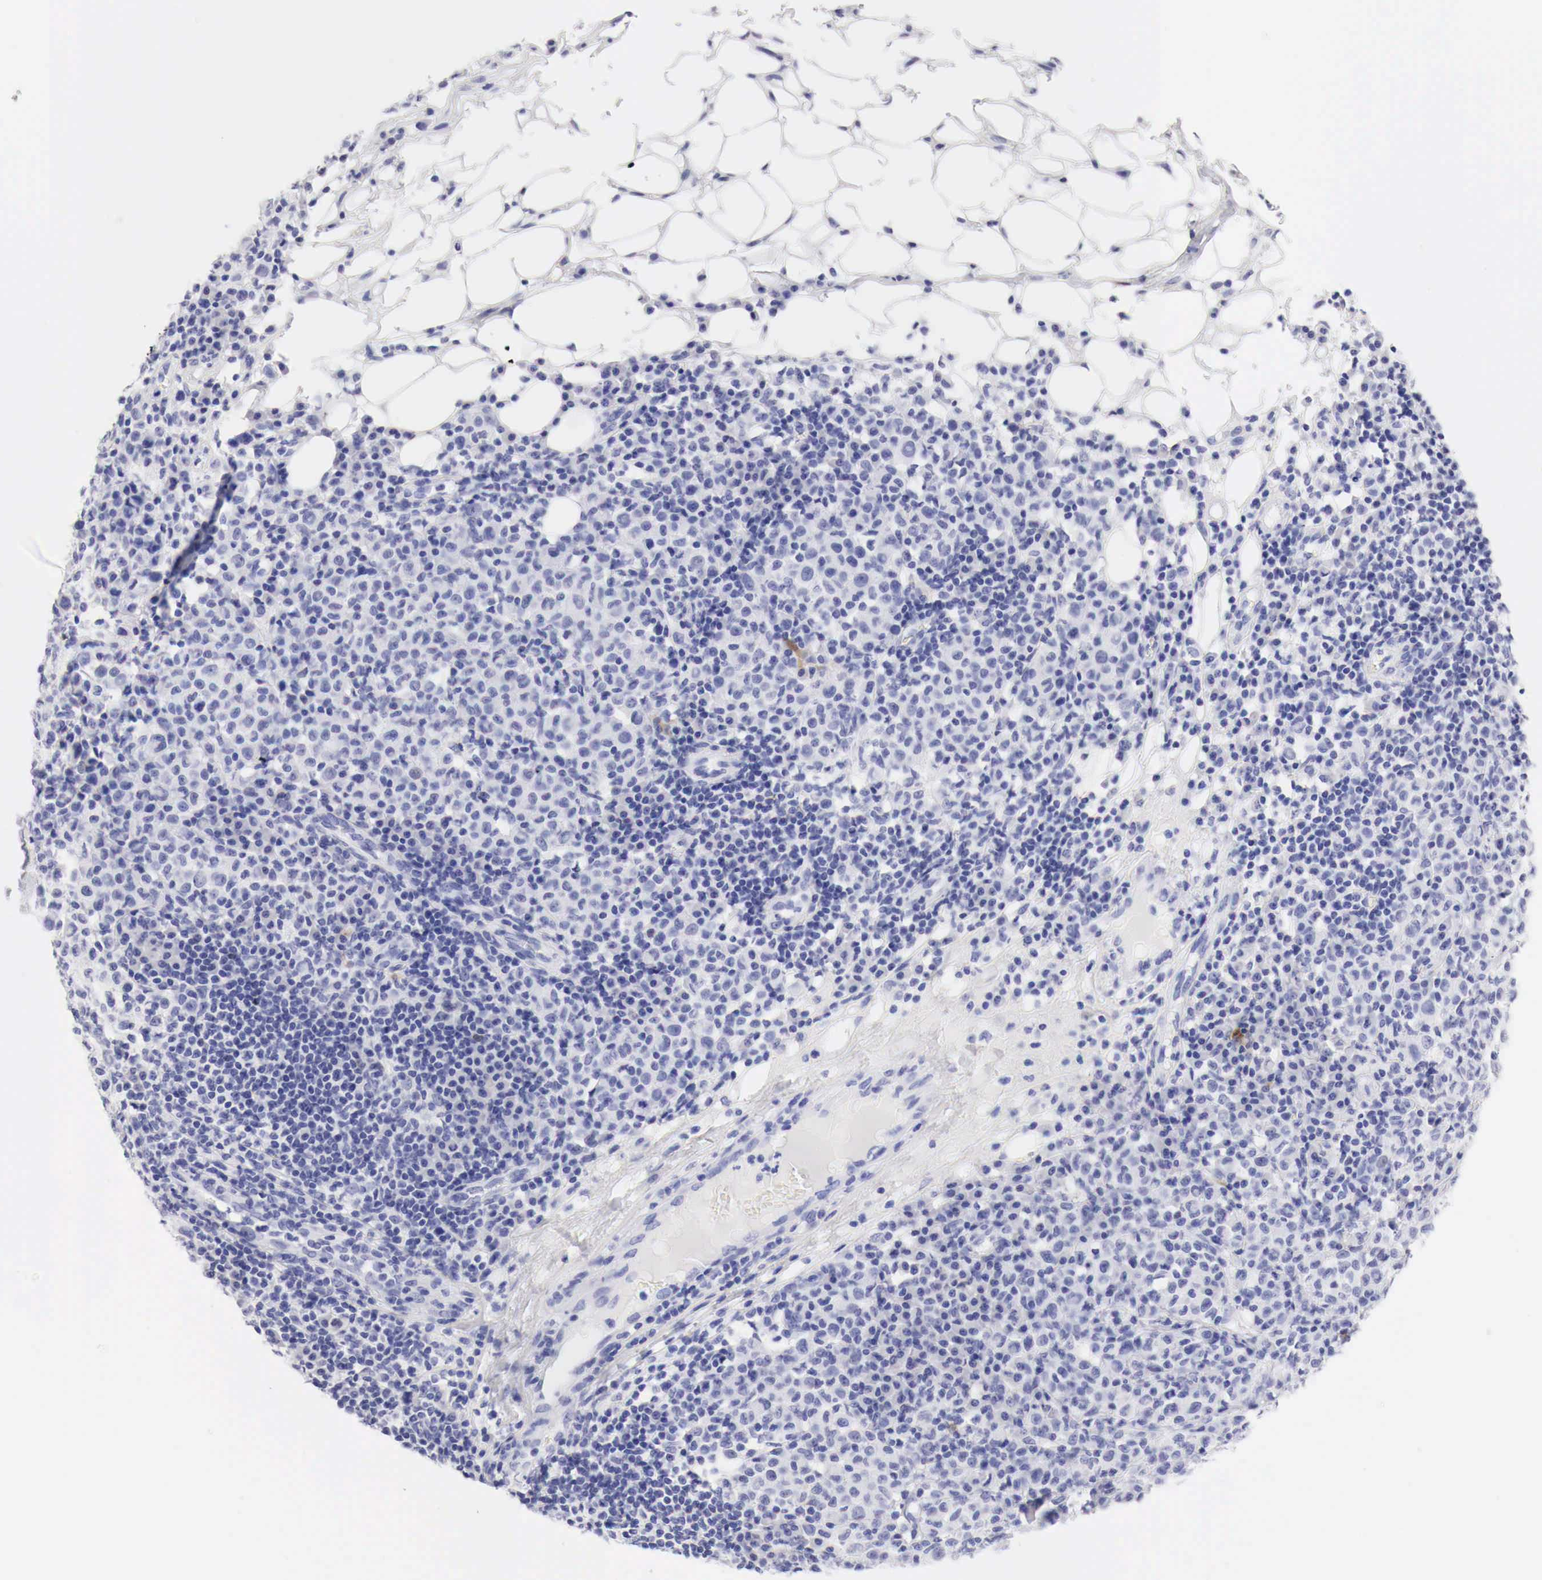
{"staining": {"intensity": "negative", "quantity": "none", "location": "none"}, "tissue": "melanoma", "cell_type": "Tumor cells", "image_type": "cancer", "snomed": [{"axis": "morphology", "description": "Malignant melanoma, Metastatic site"}, {"axis": "topography", "description": "Skin"}], "caption": "The histopathology image shows no staining of tumor cells in melanoma.", "gene": "CDKN2A", "patient": {"sex": "male", "age": 32}}